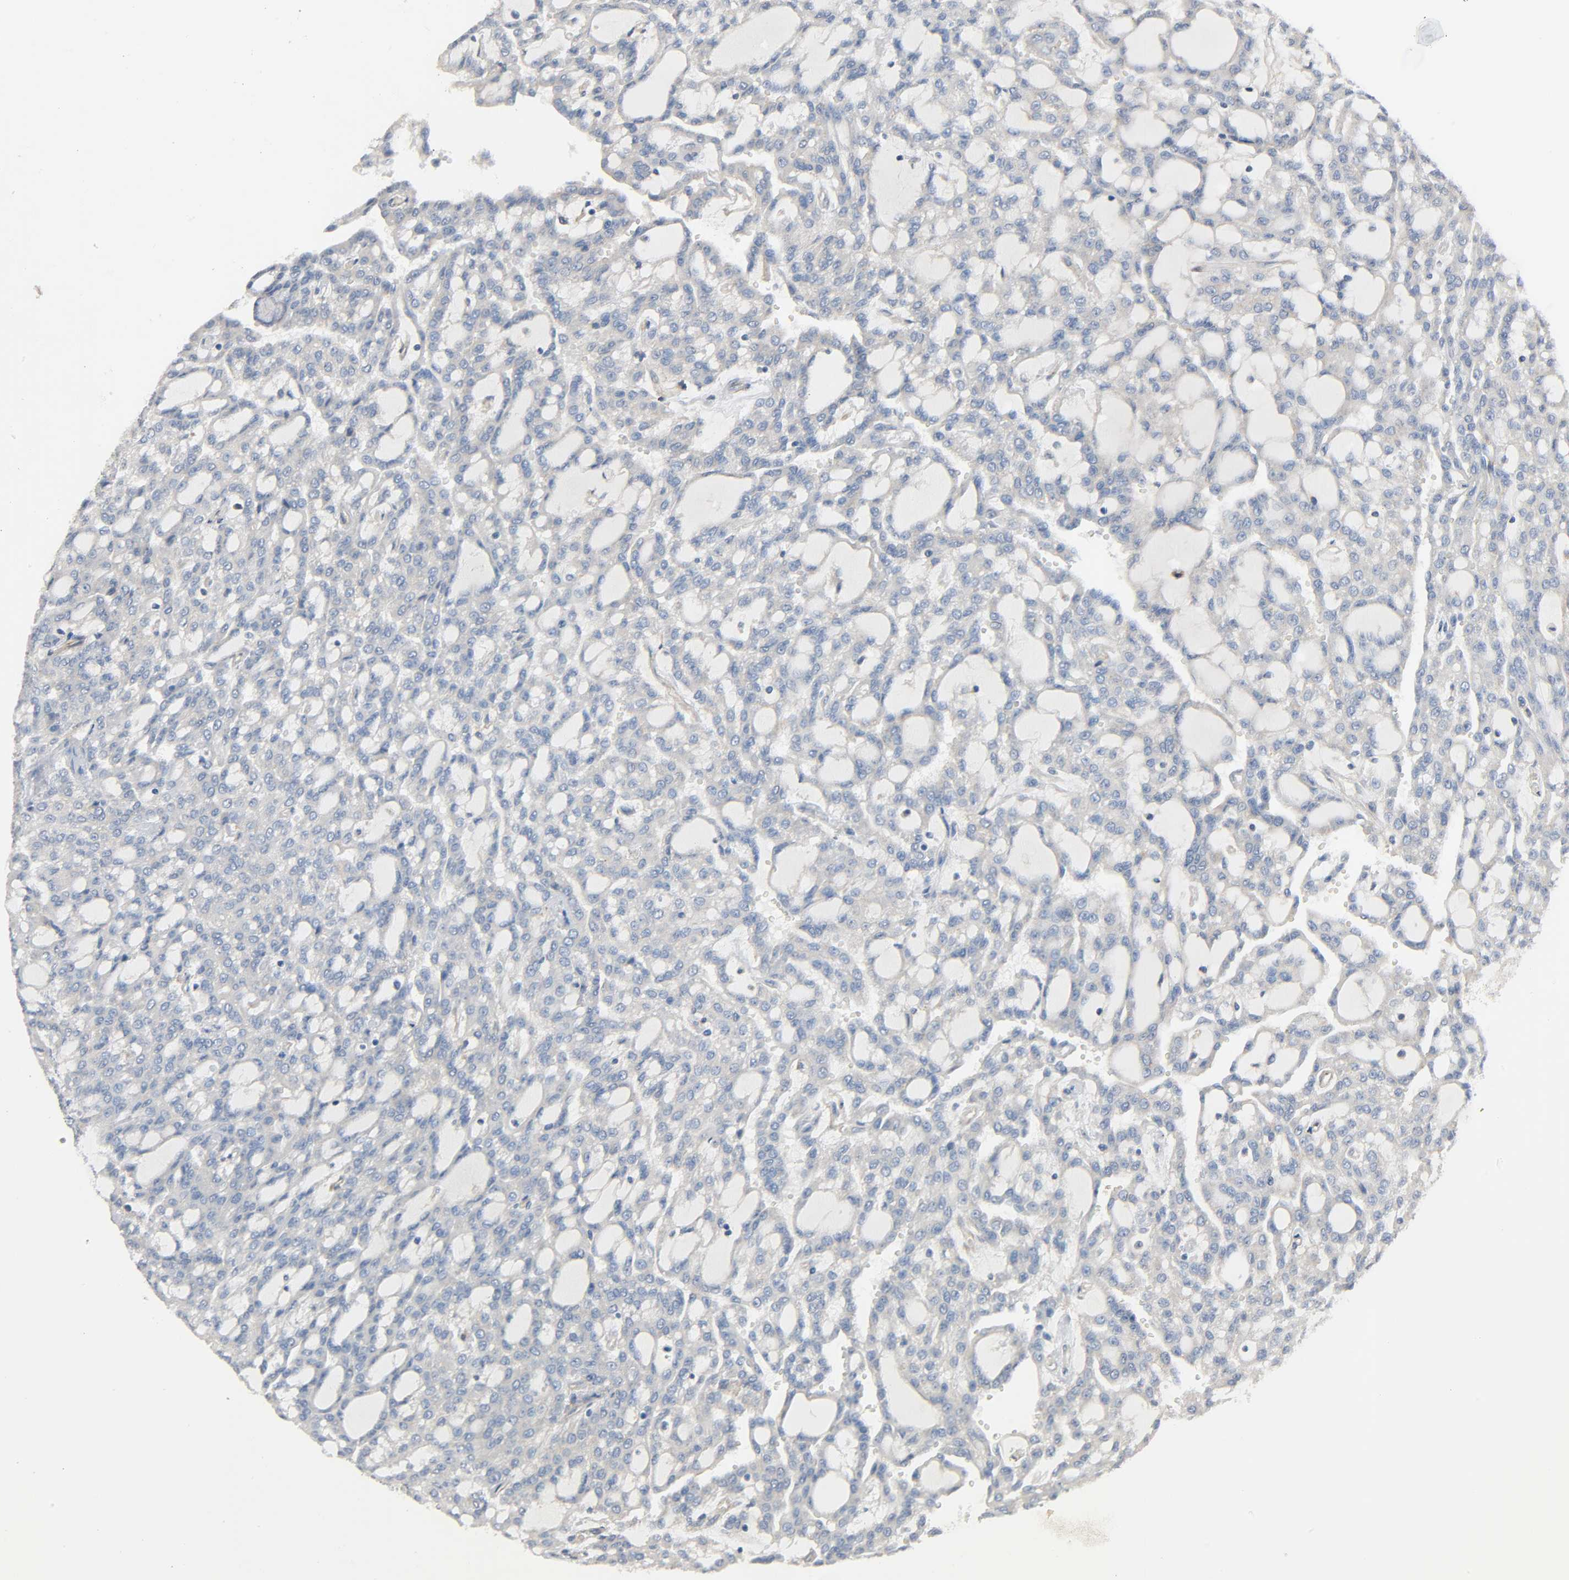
{"staining": {"intensity": "weak", "quantity": "25%-75%", "location": "cytoplasmic/membranous"}, "tissue": "renal cancer", "cell_type": "Tumor cells", "image_type": "cancer", "snomed": [{"axis": "morphology", "description": "Adenocarcinoma, NOS"}, {"axis": "topography", "description": "Kidney"}], "caption": "A high-resolution micrograph shows immunohistochemistry (IHC) staining of renal adenocarcinoma, which displays weak cytoplasmic/membranous staining in approximately 25%-75% of tumor cells.", "gene": "ARPC1A", "patient": {"sex": "male", "age": 63}}